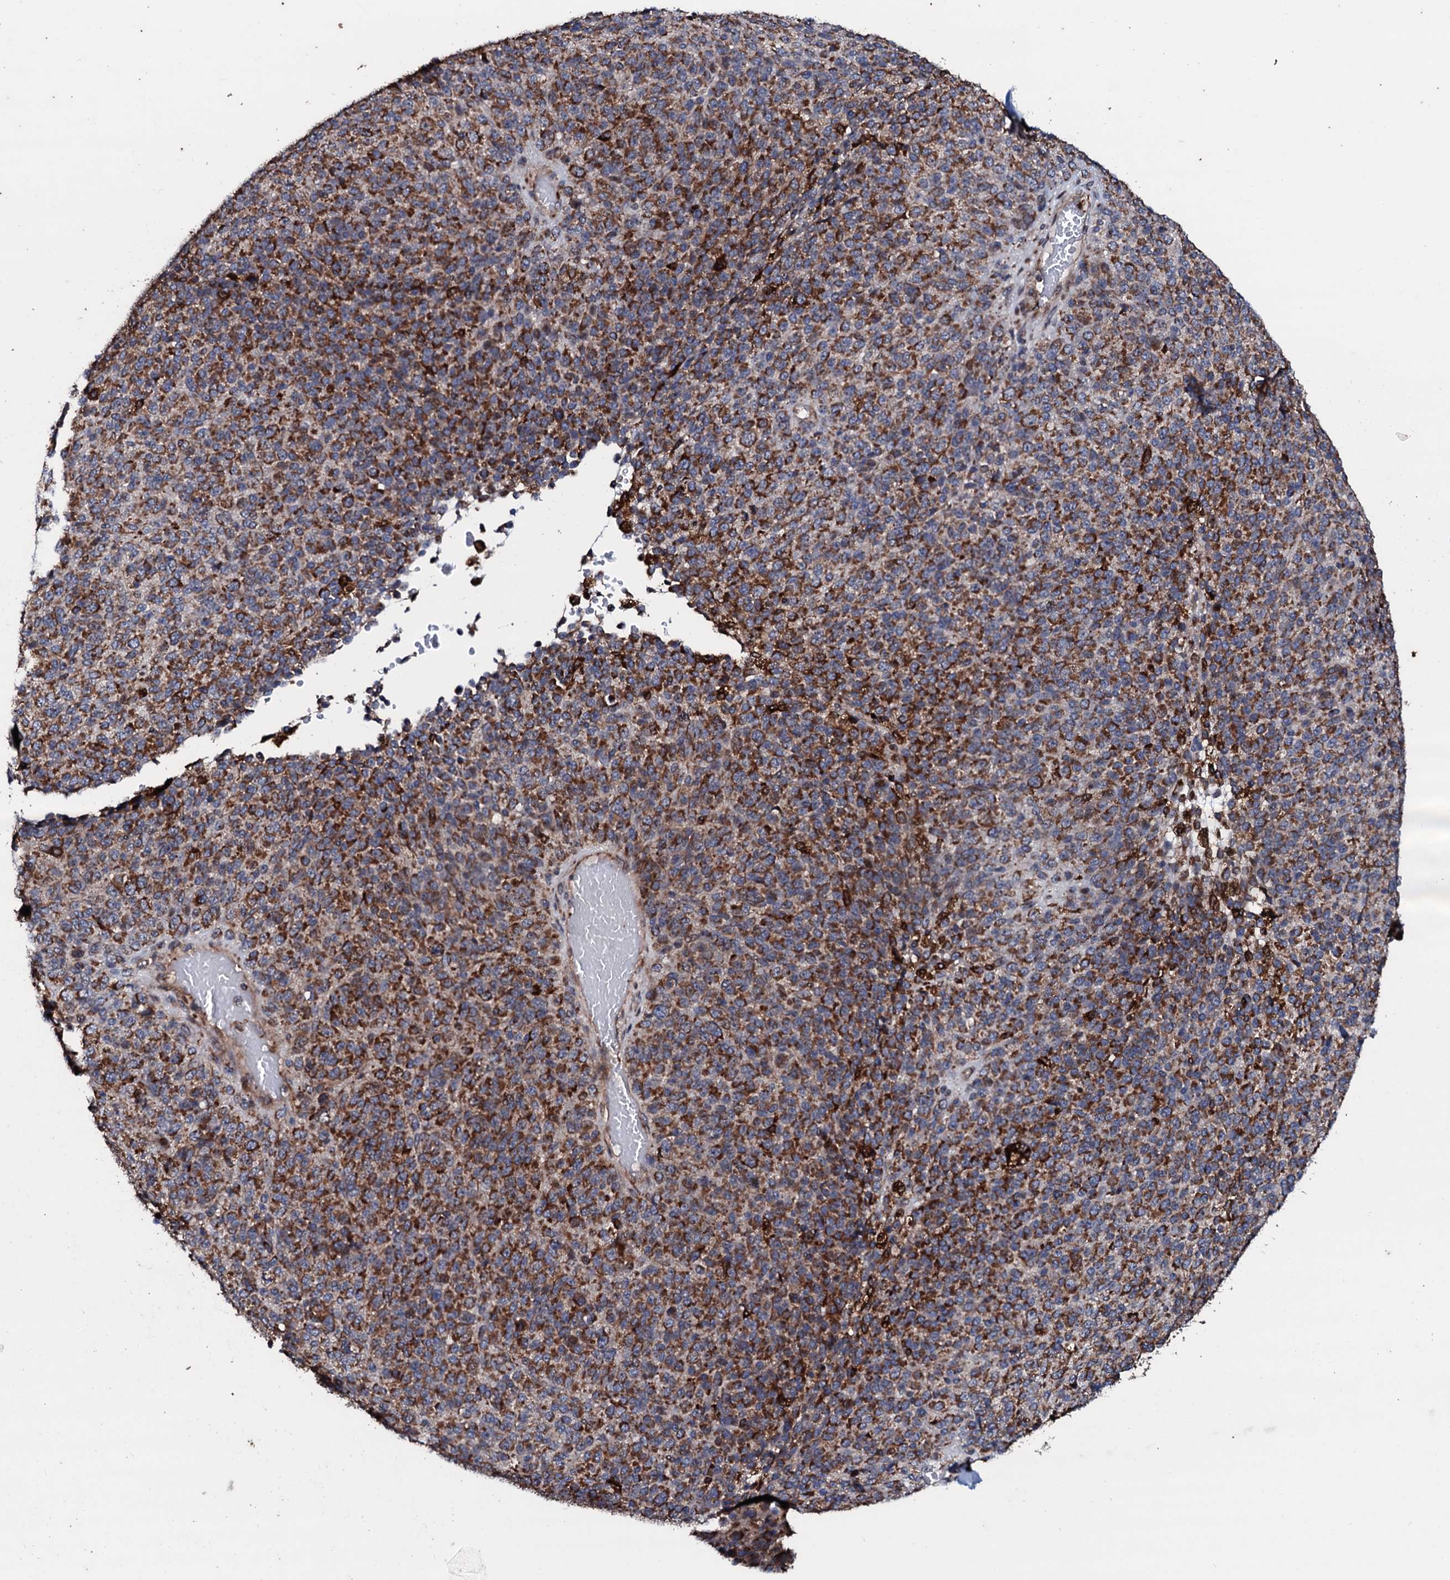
{"staining": {"intensity": "strong", "quantity": ">75%", "location": "cytoplasmic/membranous"}, "tissue": "melanoma", "cell_type": "Tumor cells", "image_type": "cancer", "snomed": [{"axis": "morphology", "description": "Malignant melanoma, Metastatic site"}, {"axis": "topography", "description": "Brain"}], "caption": "A high-resolution photomicrograph shows immunohistochemistry (IHC) staining of melanoma, which shows strong cytoplasmic/membranous staining in approximately >75% of tumor cells. (brown staining indicates protein expression, while blue staining denotes nuclei).", "gene": "SDHAF2", "patient": {"sex": "female", "age": 56}}